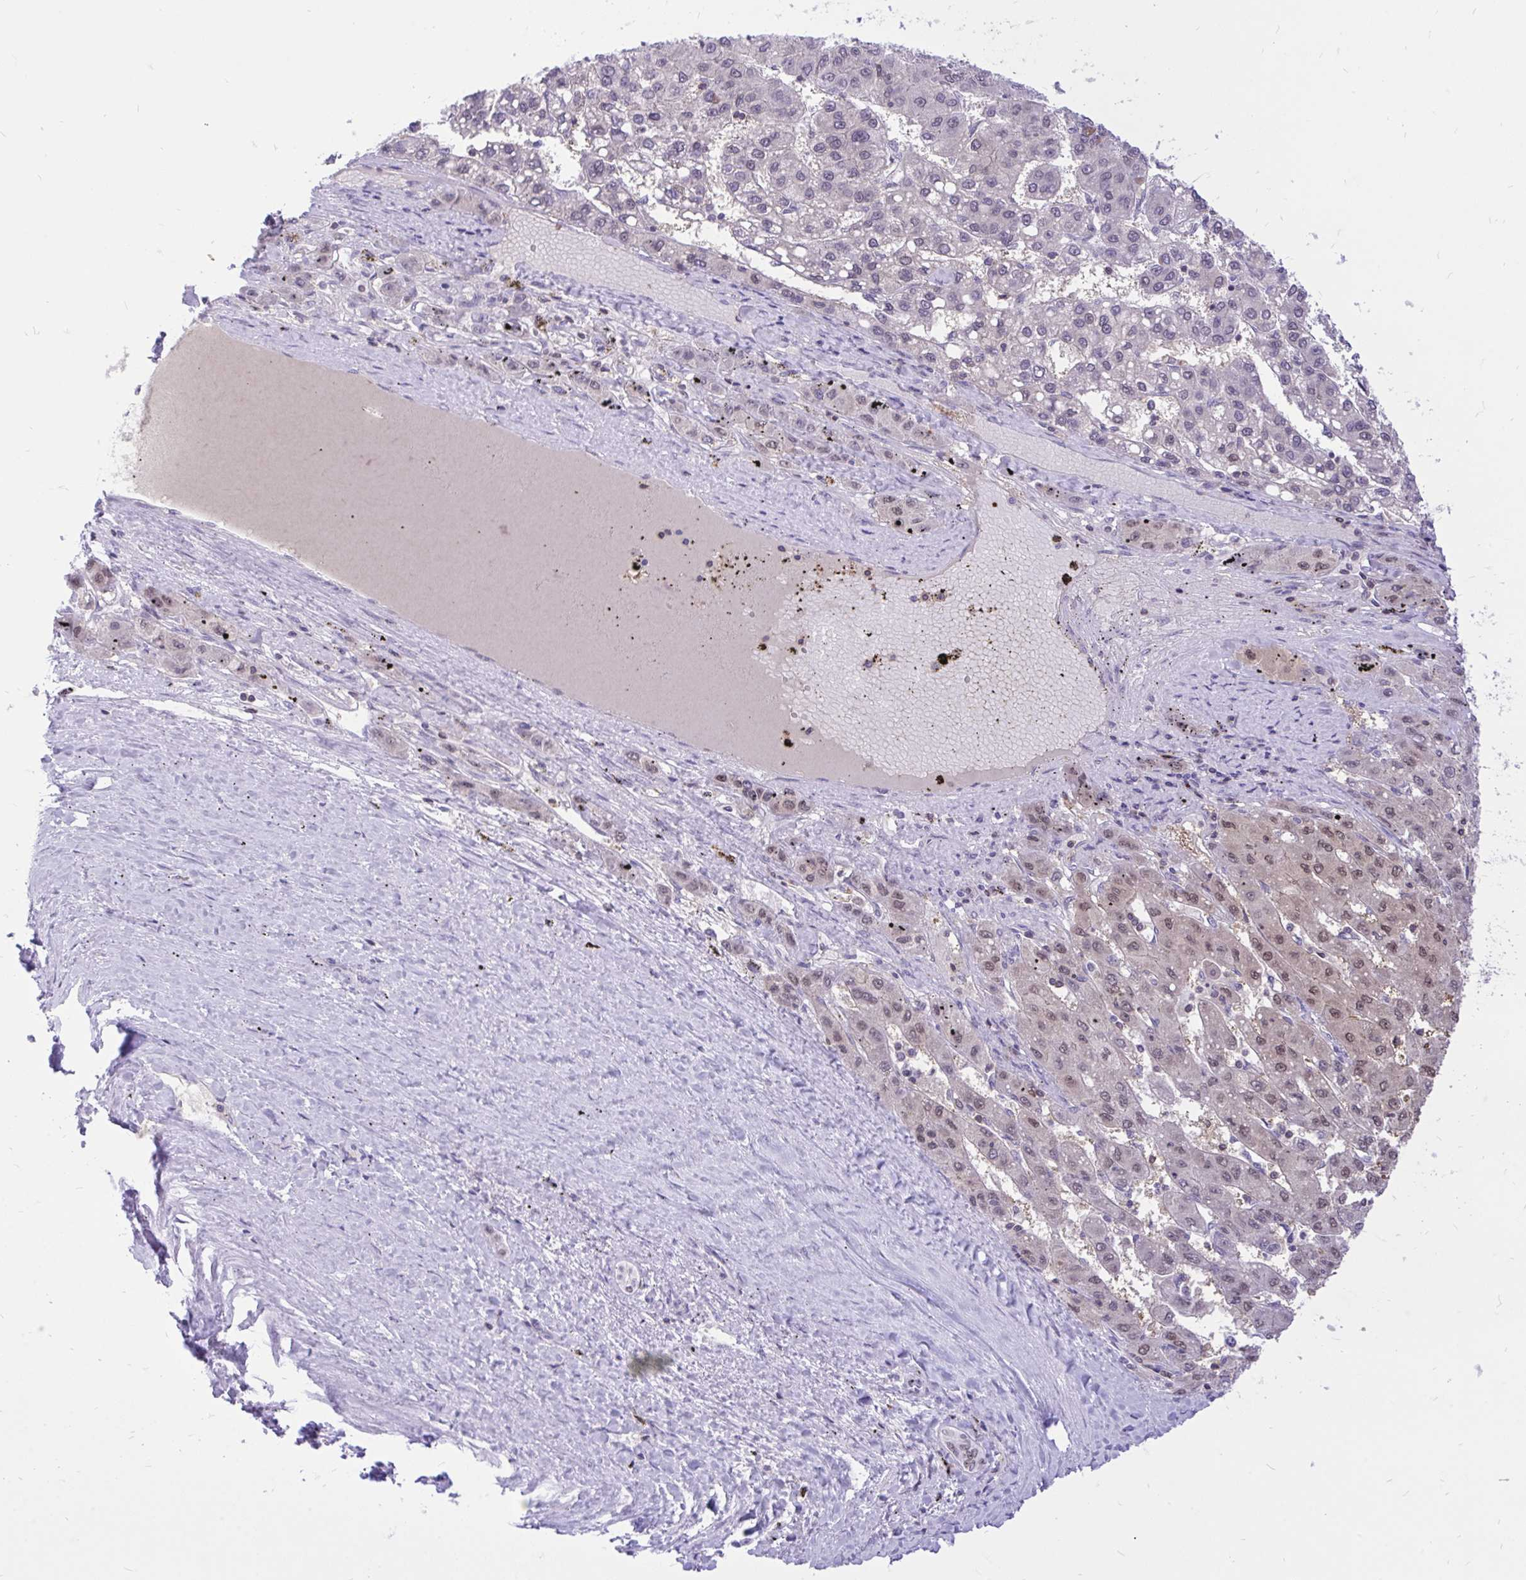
{"staining": {"intensity": "negative", "quantity": "none", "location": "none"}, "tissue": "liver cancer", "cell_type": "Tumor cells", "image_type": "cancer", "snomed": [{"axis": "morphology", "description": "Carcinoma, Hepatocellular, NOS"}, {"axis": "topography", "description": "Liver"}], "caption": "IHC image of human liver cancer (hepatocellular carcinoma) stained for a protein (brown), which reveals no positivity in tumor cells.", "gene": "CXCL8", "patient": {"sex": "female", "age": 82}}